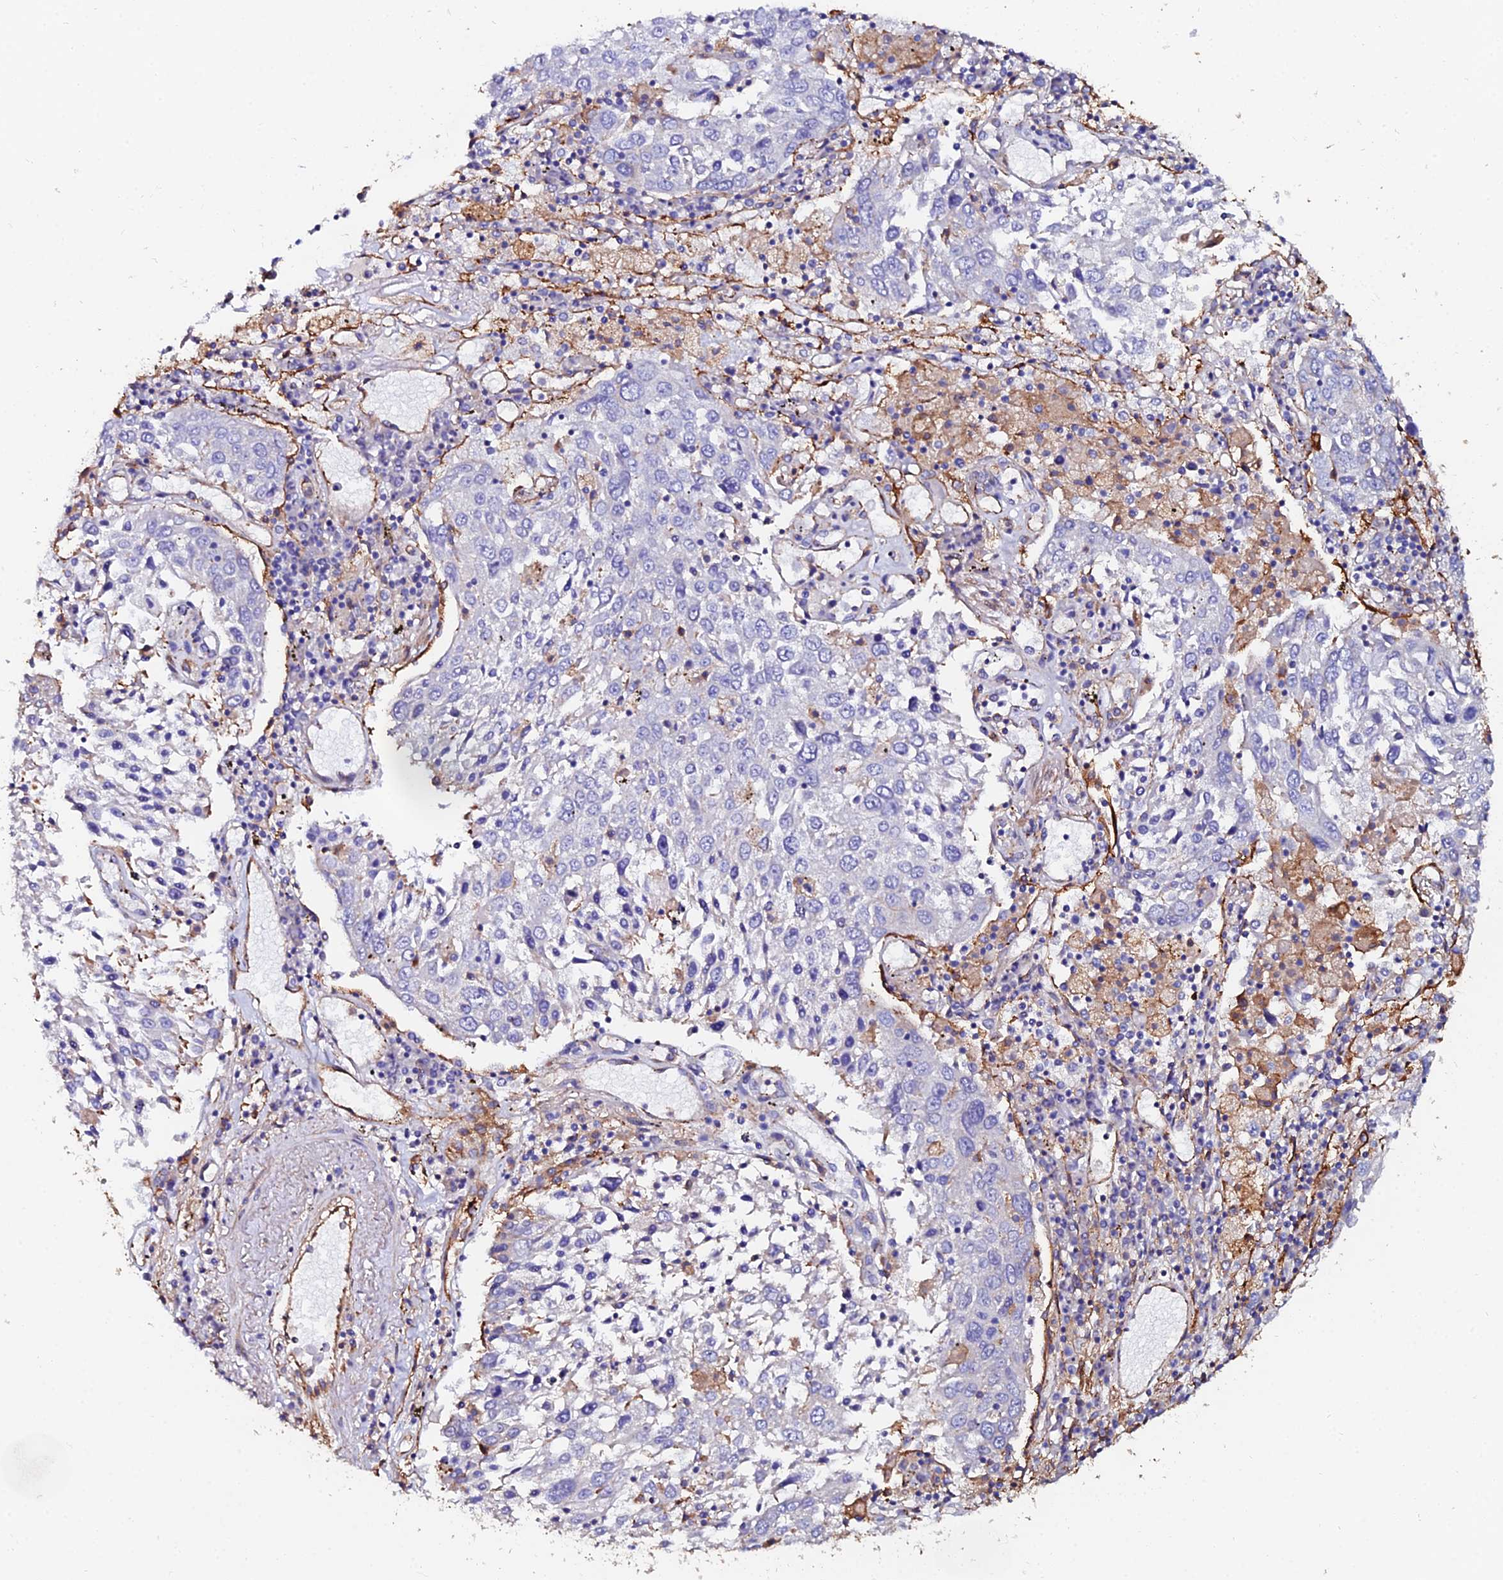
{"staining": {"intensity": "negative", "quantity": "none", "location": "none"}, "tissue": "lung cancer", "cell_type": "Tumor cells", "image_type": "cancer", "snomed": [{"axis": "morphology", "description": "Squamous cell carcinoma, NOS"}, {"axis": "topography", "description": "Lung"}], "caption": "This is an IHC histopathology image of human lung cancer. There is no staining in tumor cells.", "gene": "C6", "patient": {"sex": "male", "age": 65}}